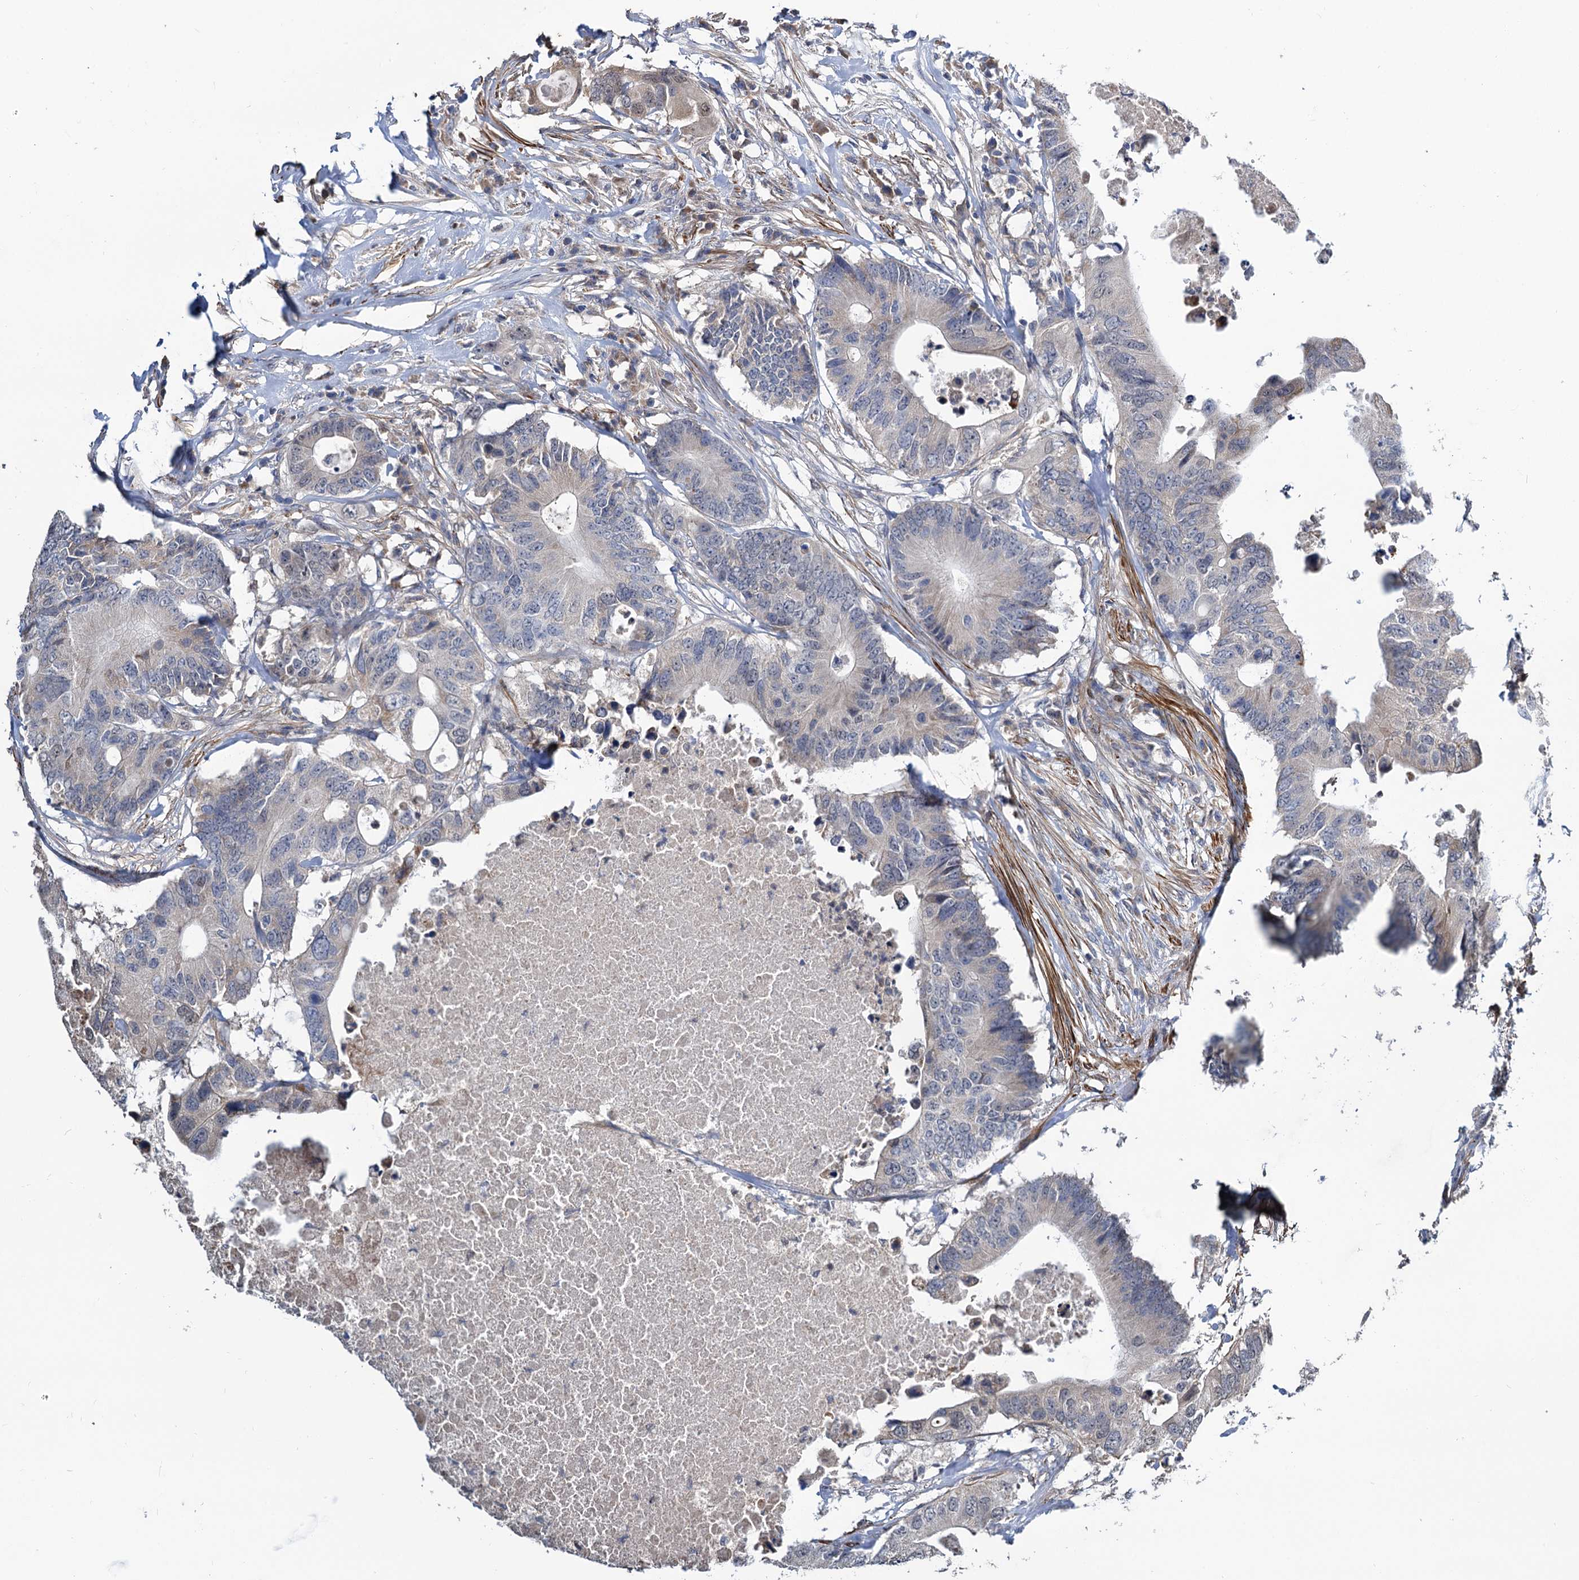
{"staining": {"intensity": "negative", "quantity": "none", "location": "none"}, "tissue": "colorectal cancer", "cell_type": "Tumor cells", "image_type": "cancer", "snomed": [{"axis": "morphology", "description": "Adenocarcinoma, NOS"}, {"axis": "topography", "description": "Colon"}], "caption": "Immunohistochemistry of colorectal adenocarcinoma displays no positivity in tumor cells.", "gene": "ALKBH7", "patient": {"sex": "male", "age": 71}}